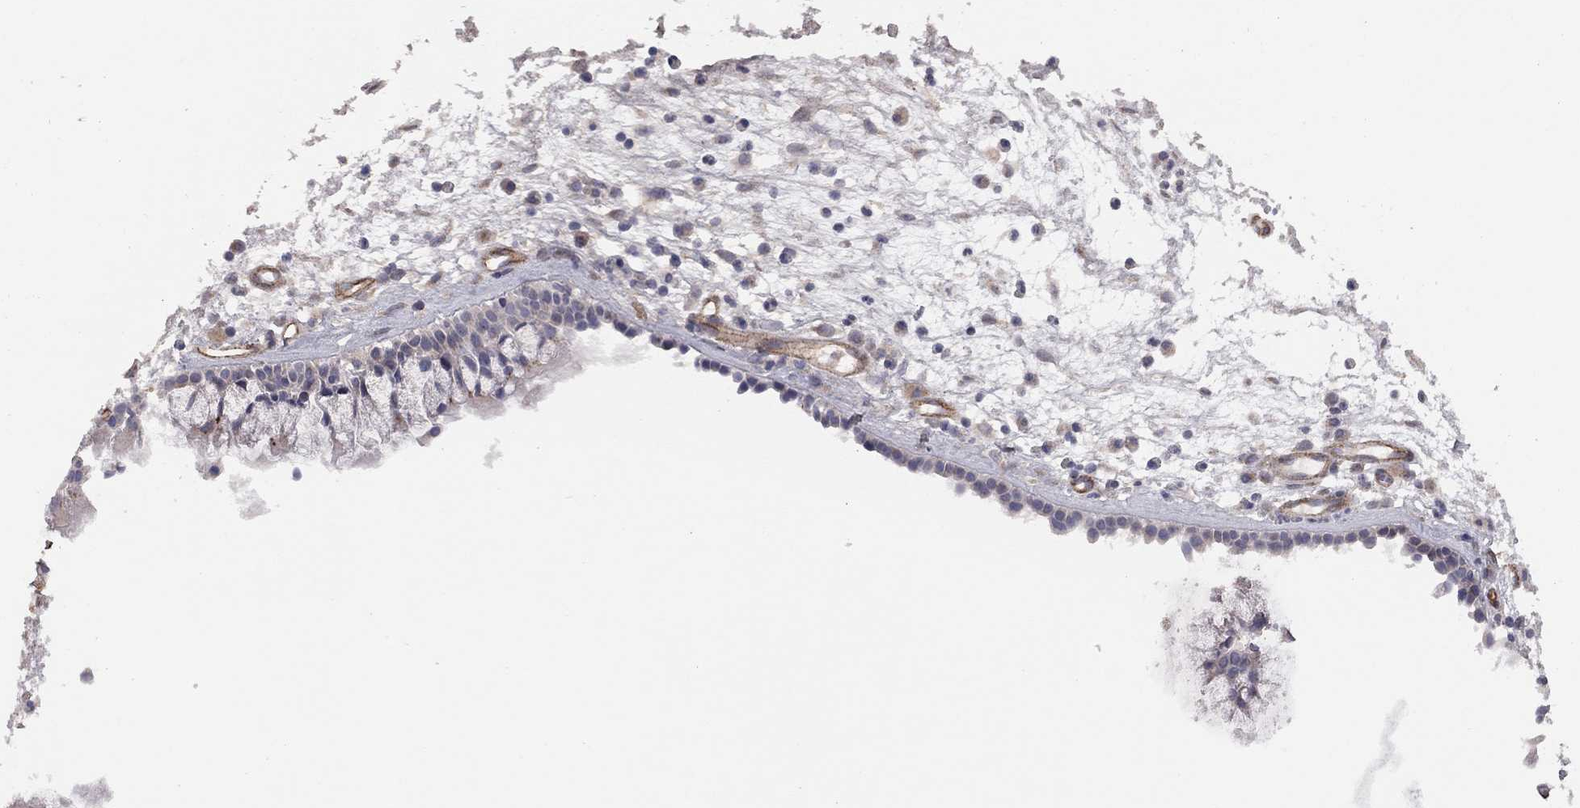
{"staining": {"intensity": "weak", "quantity": "25%-75%", "location": "cytoplasmic/membranous"}, "tissue": "nasopharynx", "cell_type": "Respiratory epithelial cells", "image_type": "normal", "snomed": [{"axis": "morphology", "description": "Normal tissue, NOS"}, {"axis": "topography", "description": "Nasopharynx"}], "caption": "Human nasopharynx stained for a protein (brown) displays weak cytoplasmic/membranous positive expression in approximately 25%-75% of respiratory epithelial cells.", "gene": "EXOC3L2", "patient": {"sex": "female", "age": 47}}